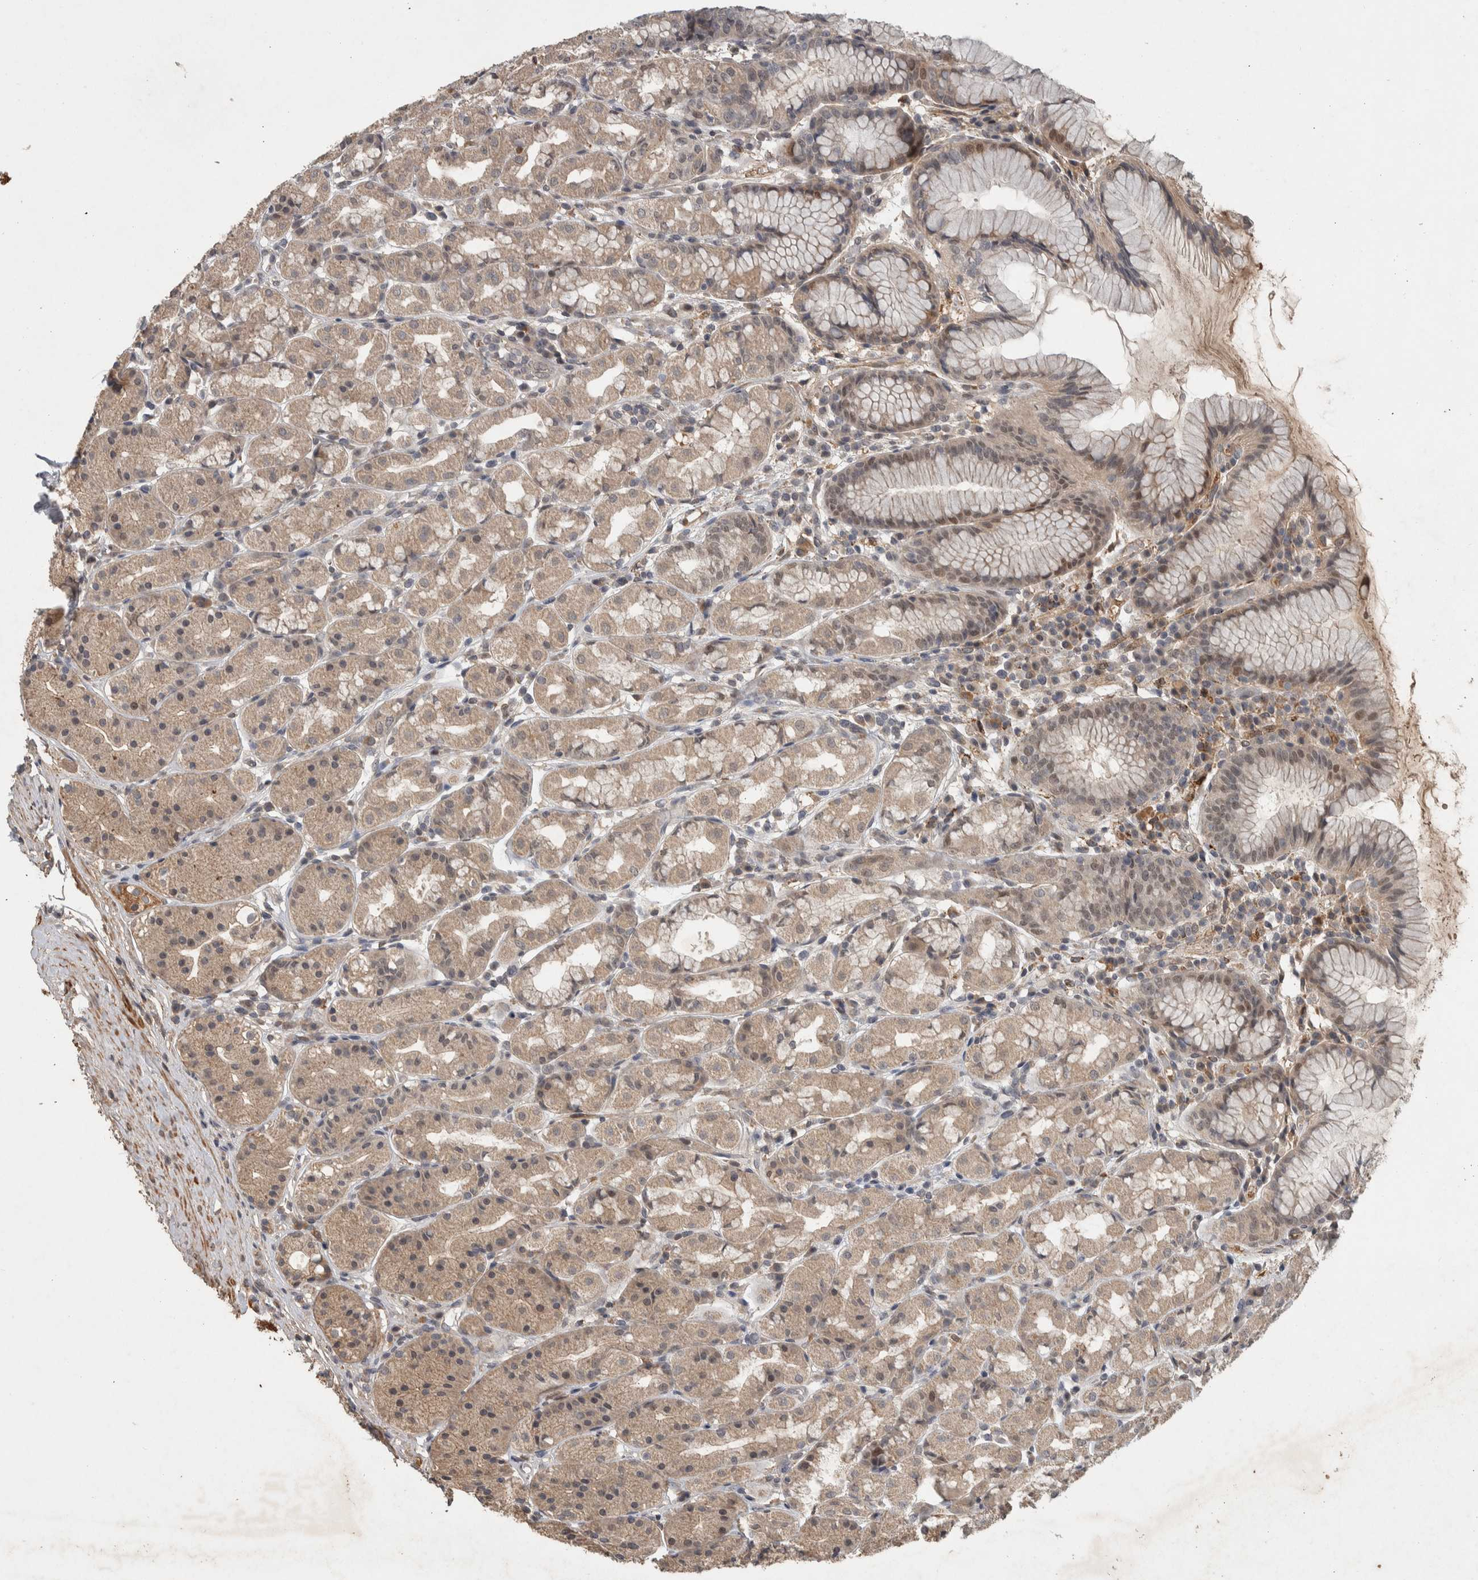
{"staining": {"intensity": "weak", "quantity": "25%-75%", "location": "cytoplasmic/membranous"}, "tissue": "stomach", "cell_type": "Glandular cells", "image_type": "normal", "snomed": [{"axis": "morphology", "description": "Normal tissue, NOS"}, {"axis": "topography", "description": "Stomach, lower"}], "caption": "The immunohistochemical stain shows weak cytoplasmic/membranous staining in glandular cells of benign stomach. (Brightfield microscopy of DAB IHC at high magnification).", "gene": "CHRM3", "patient": {"sex": "female", "age": 56}}